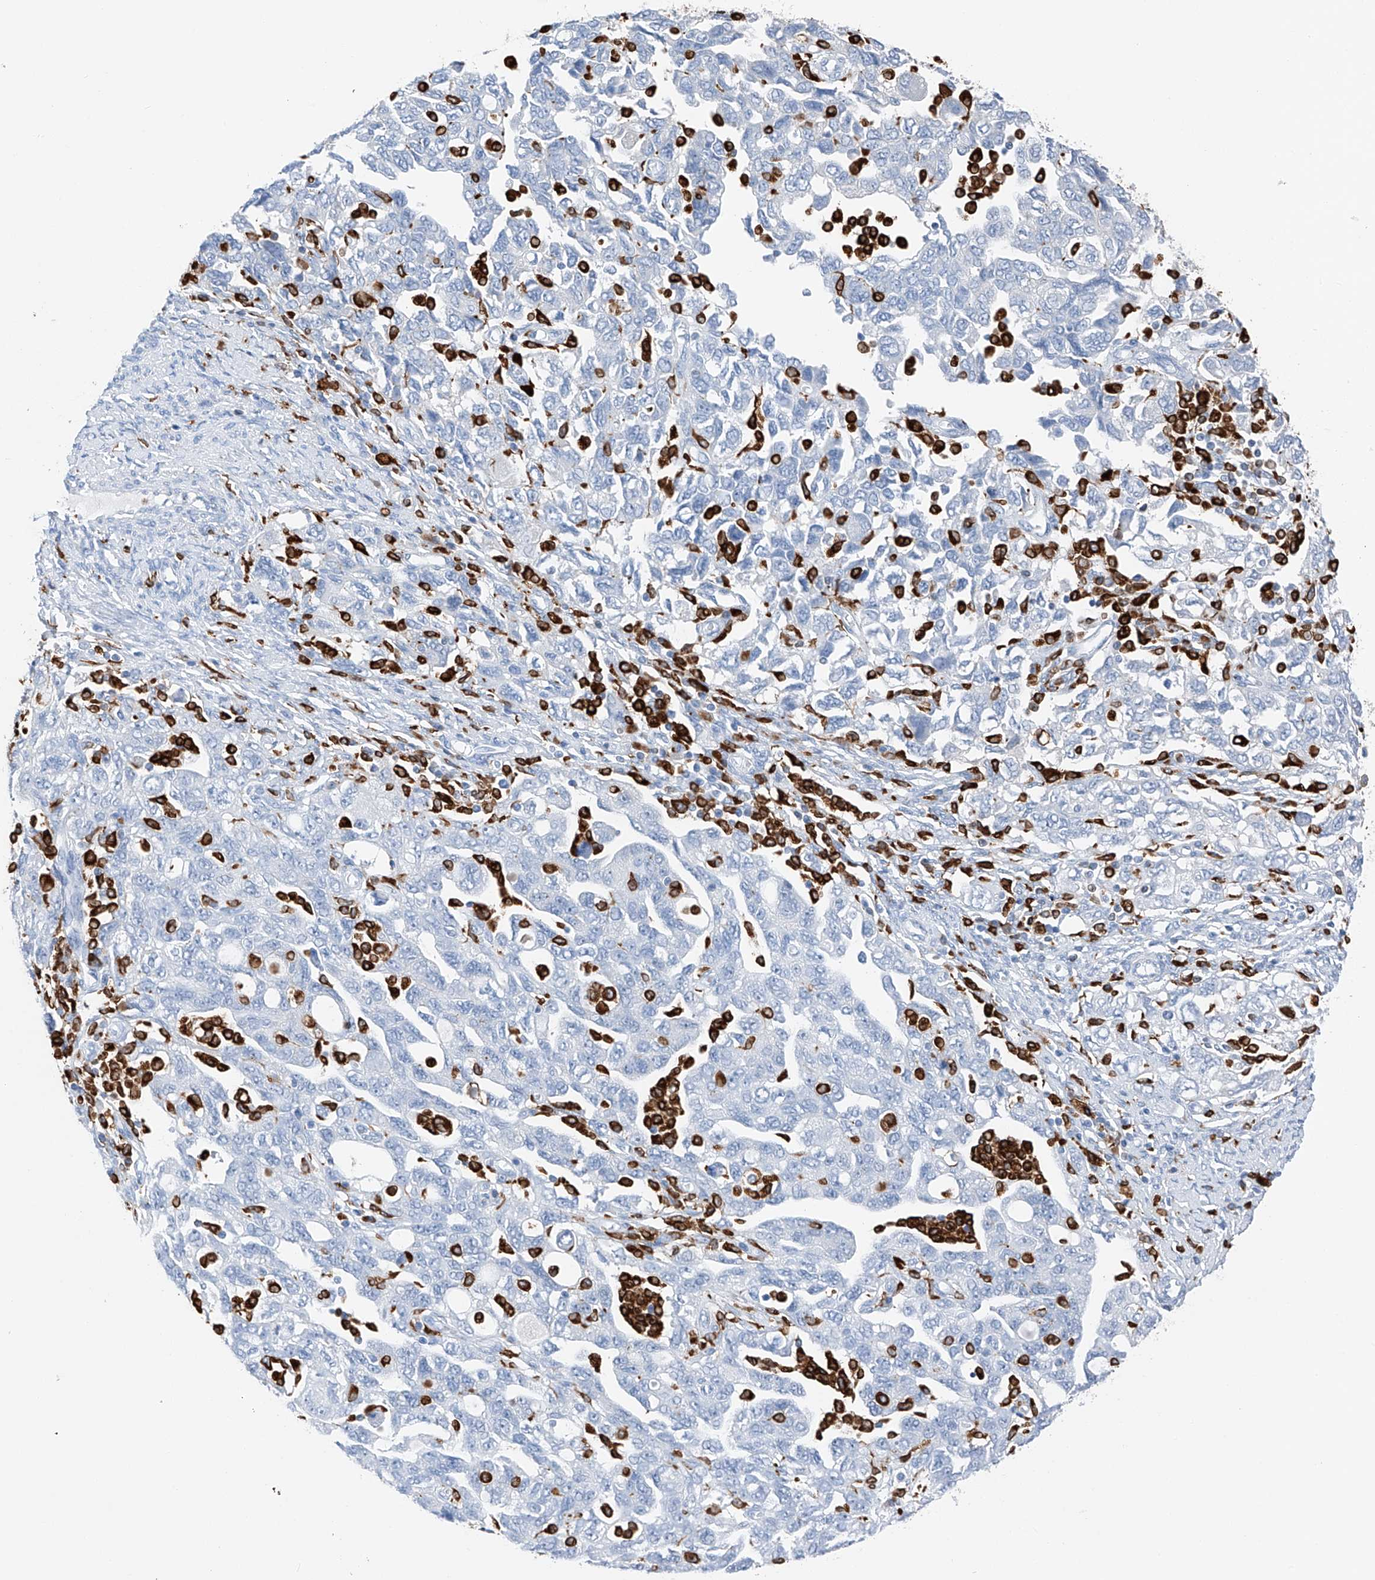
{"staining": {"intensity": "negative", "quantity": "none", "location": "none"}, "tissue": "ovarian cancer", "cell_type": "Tumor cells", "image_type": "cancer", "snomed": [{"axis": "morphology", "description": "Carcinoma, NOS"}, {"axis": "morphology", "description": "Cystadenocarcinoma, serous, NOS"}, {"axis": "topography", "description": "Ovary"}], "caption": "An IHC histopathology image of ovarian cancer (serous cystadenocarcinoma) is shown. There is no staining in tumor cells of ovarian cancer (serous cystadenocarcinoma). (Immunohistochemistry (ihc), brightfield microscopy, high magnification).", "gene": "TBXAS1", "patient": {"sex": "female", "age": 69}}